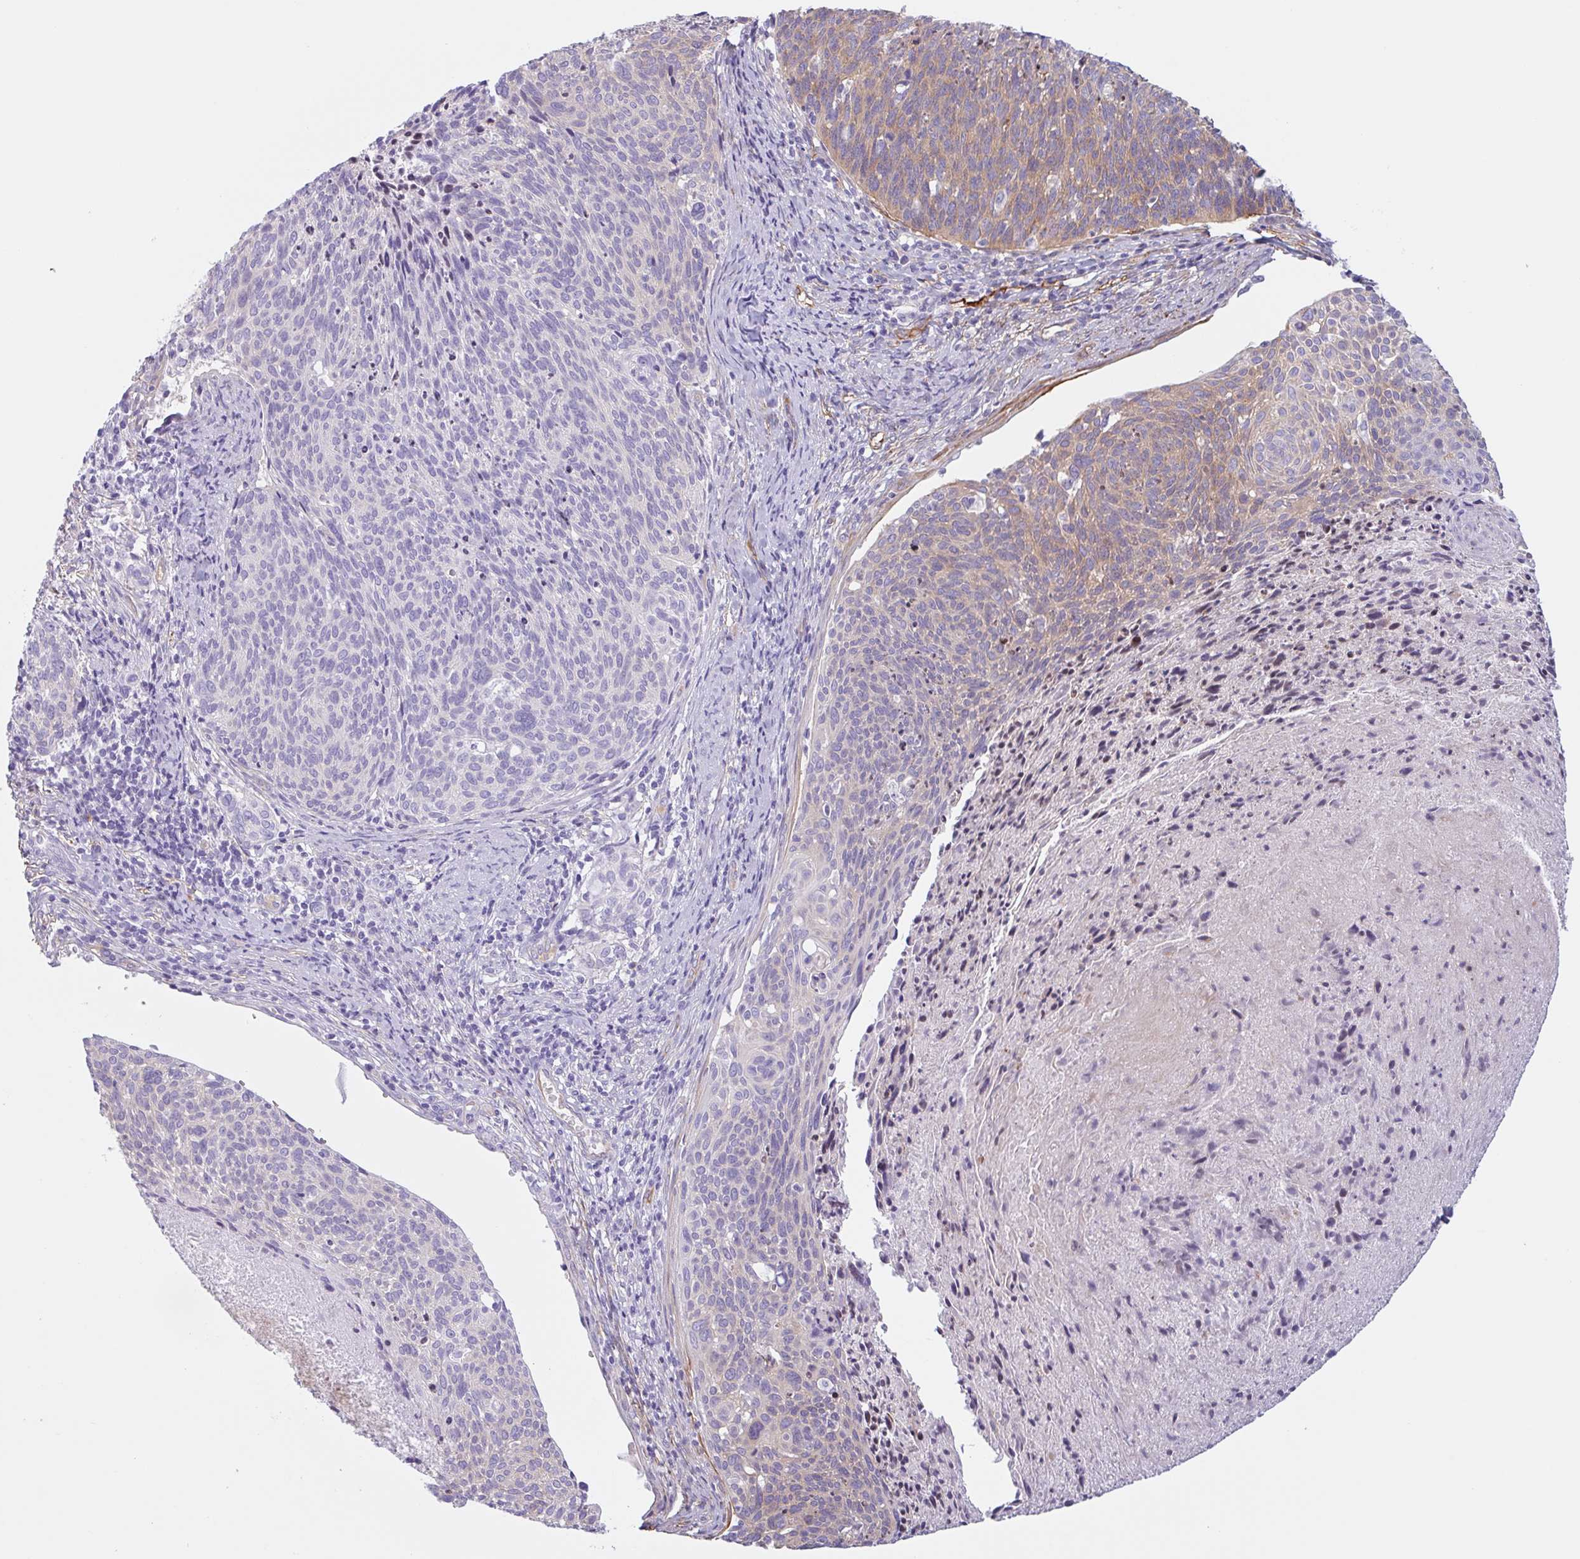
{"staining": {"intensity": "weak", "quantity": "<25%", "location": "cytoplasmic/membranous"}, "tissue": "cervical cancer", "cell_type": "Tumor cells", "image_type": "cancer", "snomed": [{"axis": "morphology", "description": "Squamous cell carcinoma, NOS"}, {"axis": "topography", "description": "Cervix"}], "caption": "Immunohistochemistry photomicrograph of neoplastic tissue: squamous cell carcinoma (cervical) stained with DAB (3,3'-diaminobenzidine) reveals no significant protein positivity in tumor cells. (Immunohistochemistry, brightfield microscopy, high magnification).", "gene": "MYH10", "patient": {"sex": "female", "age": 49}}